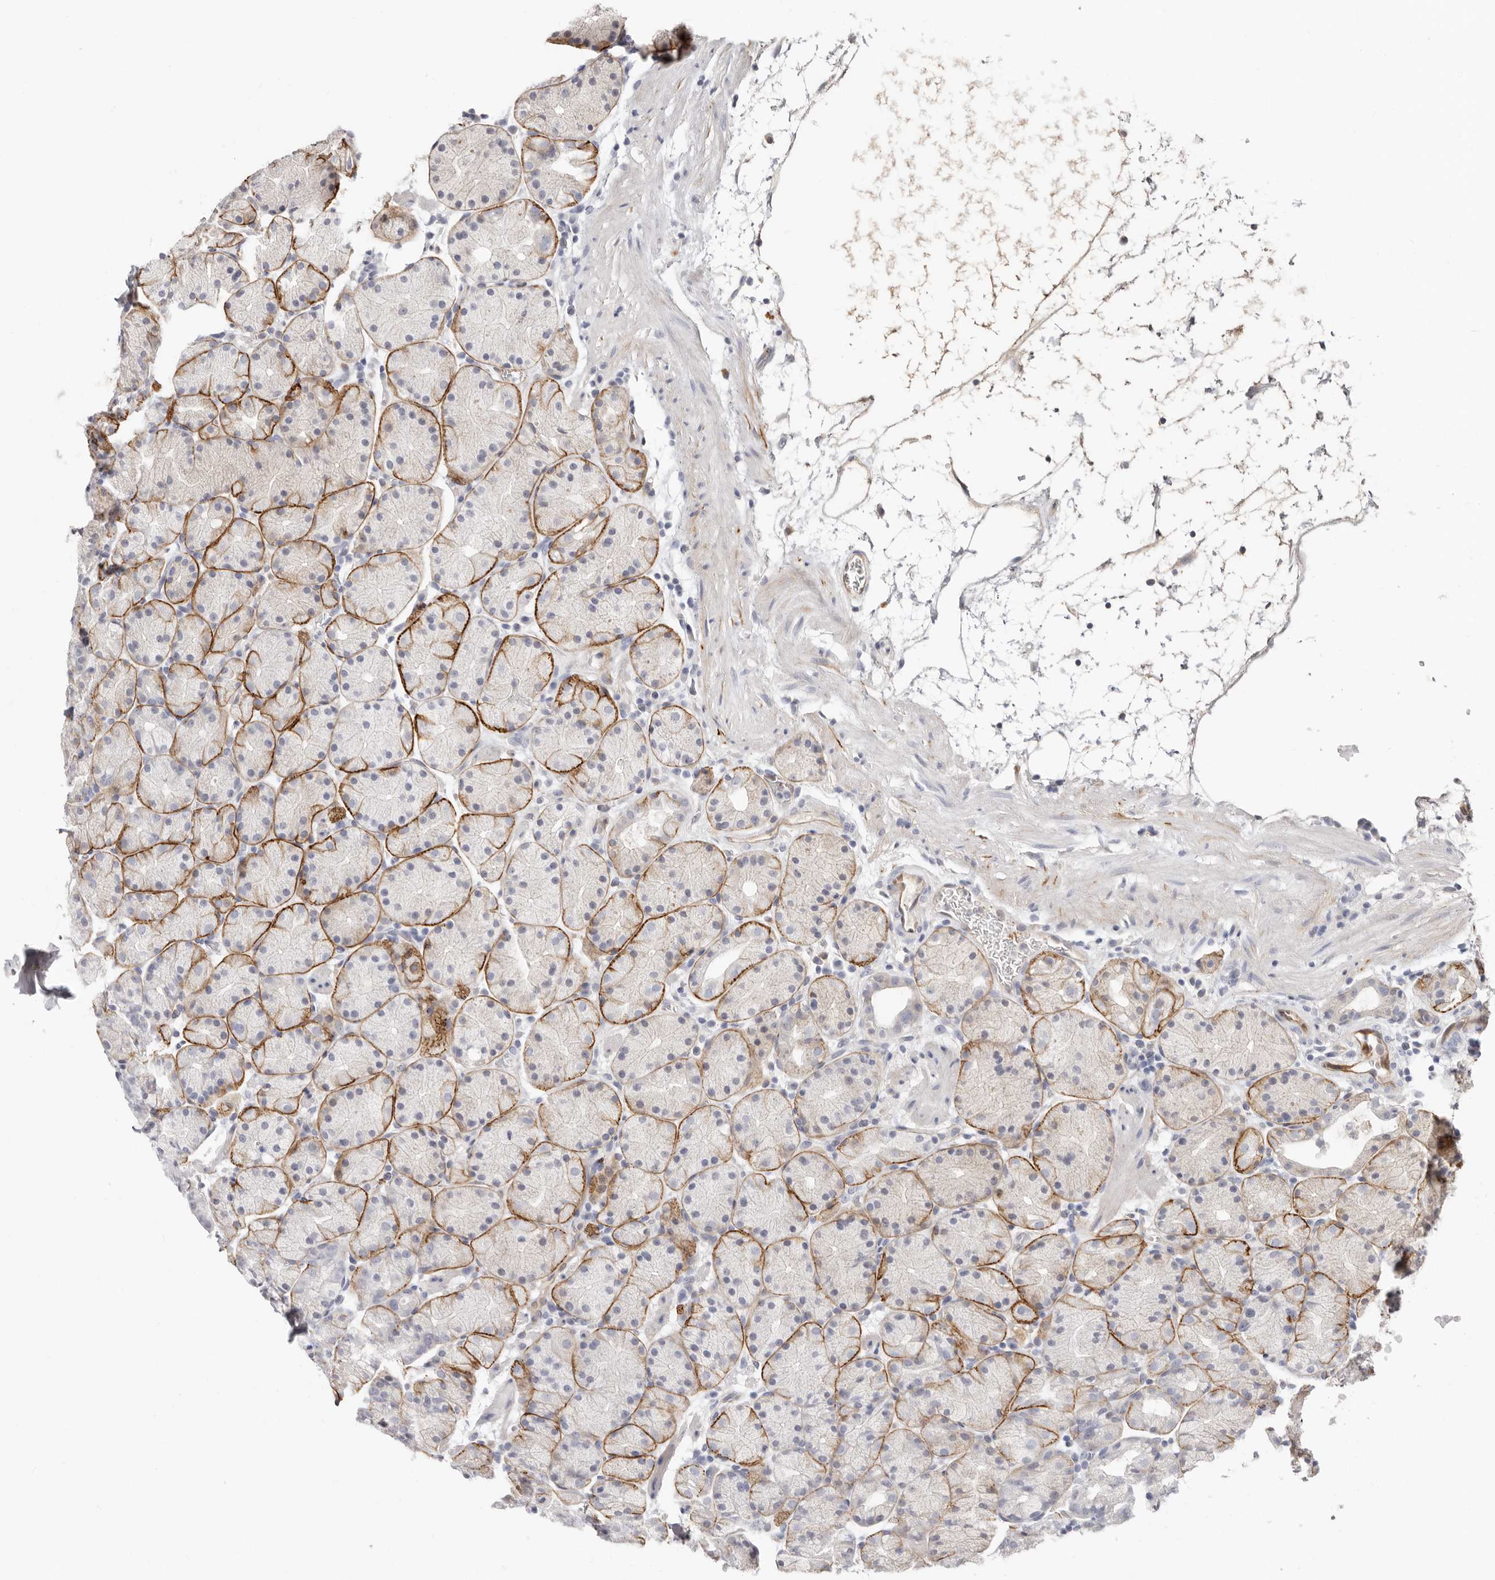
{"staining": {"intensity": "moderate", "quantity": "25%-75%", "location": "cytoplasmic/membranous"}, "tissue": "stomach", "cell_type": "Glandular cells", "image_type": "normal", "snomed": [{"axis": "morphology", "description": "Normal tissue, NOS"}, {"axis": "topography", "description": "Stomach, upper"}], "caption": "Benign stomach displays moderate cytoplasmic/membranous staining in about 25%-75% of glandular cells (DAB (3,3'-diaminobenzidine) IHC with brightfield microscopy, high magnification)..", "gene": "PKDCC", "patient": {"sex": "male", "age": 48}}